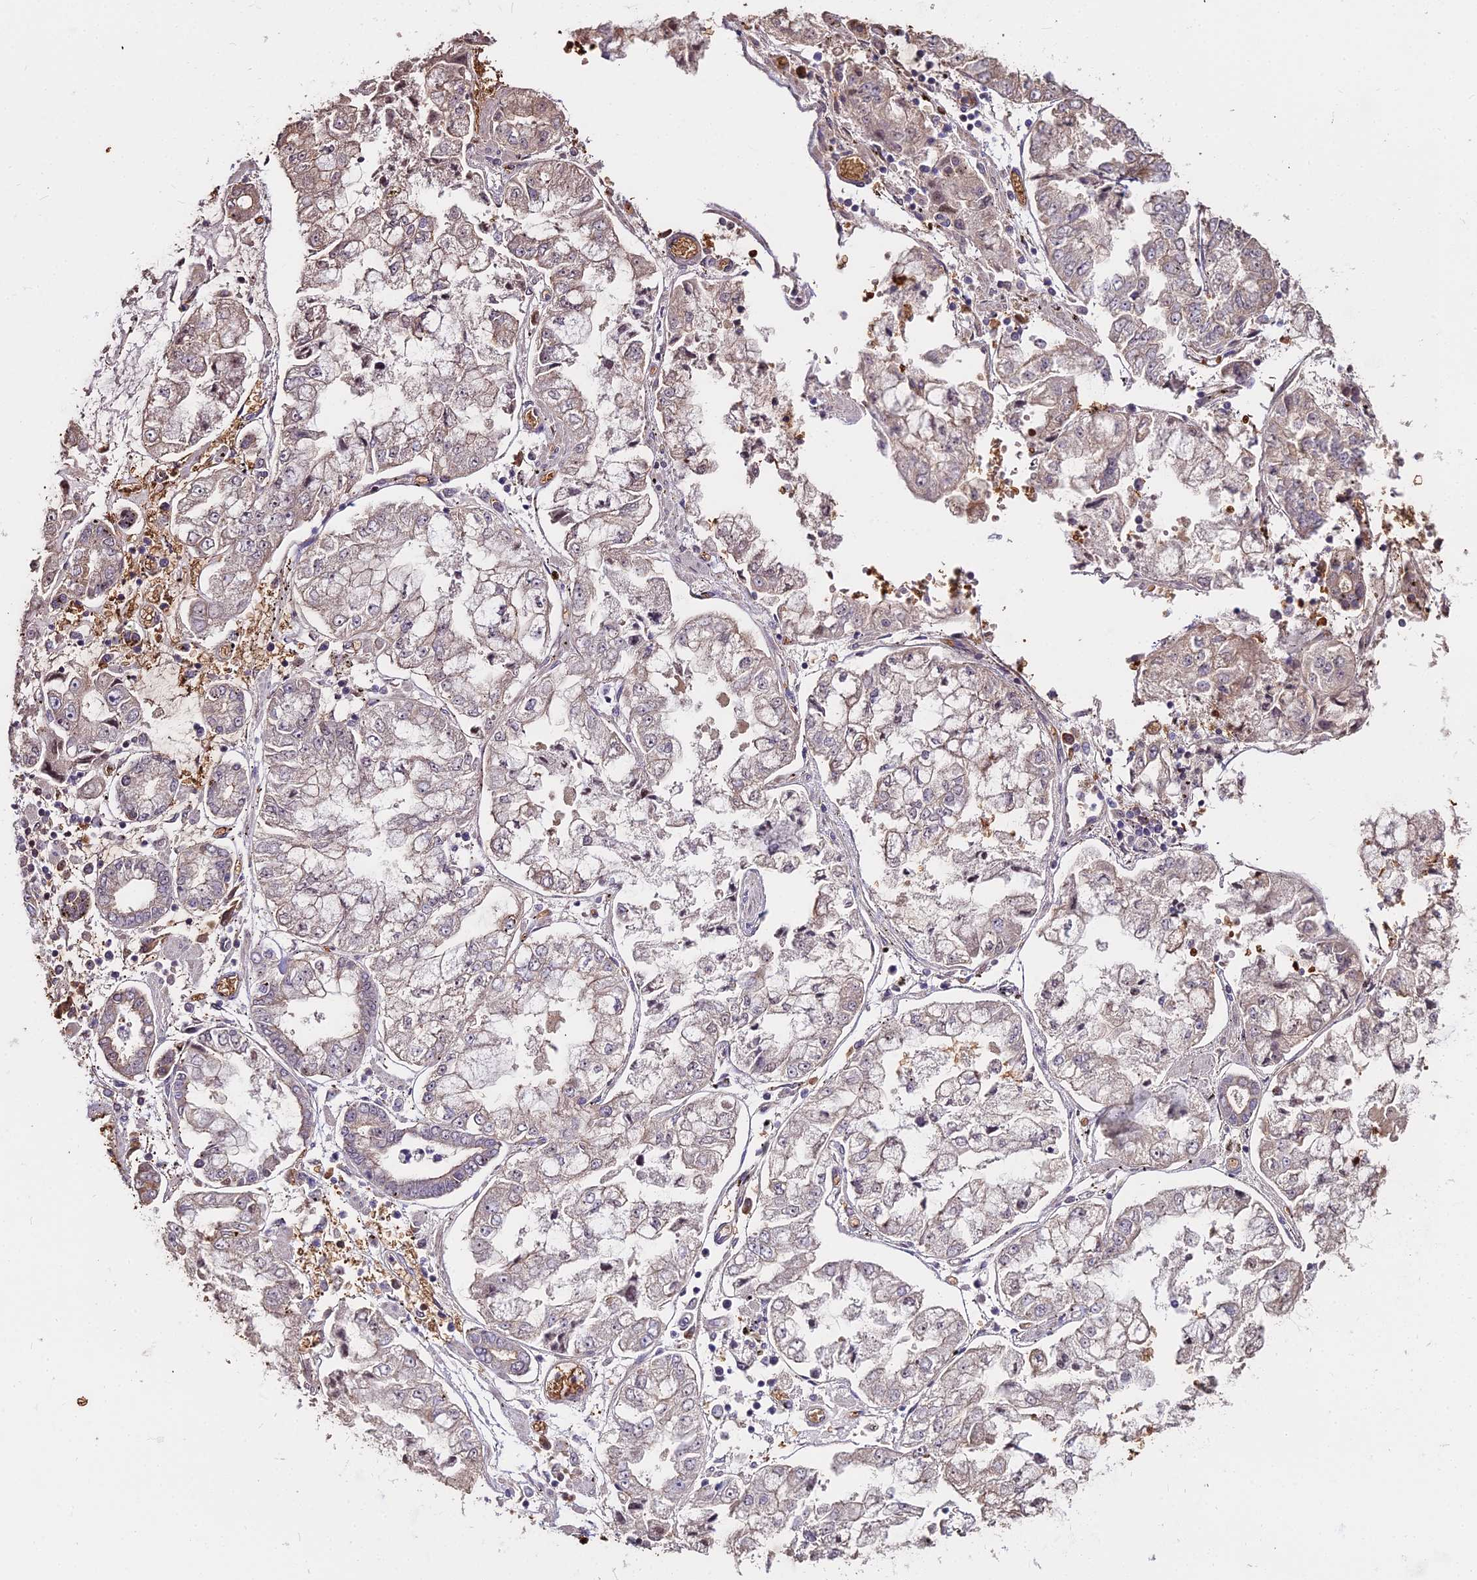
{"staining": {"intensity": "weak", "quantity": "25%-75%", "location": "cytoplasmic/membranous"}, "tissue": "stomach cancer", "cell_type": "Tumor cells", "image_type": "cancer", "snomed": [{"axis": "morphology", "description": "Adenocarcinoma, NOS"}, {"axis": "topography", "description": "Stomach"}], "caption": "Protein expression analysis of stomach cancer shows weak cytoplasmic/membranous staining in about 25%-75% of tumor cells. (Stains: DAB (3,3'-diaminobenzidine) in brown, nuclei in blue, Microscopy: brightfield microscopy at high magnification).", "gene": "ZDBF2", "patient": {"sex": "male", "age": 76}}